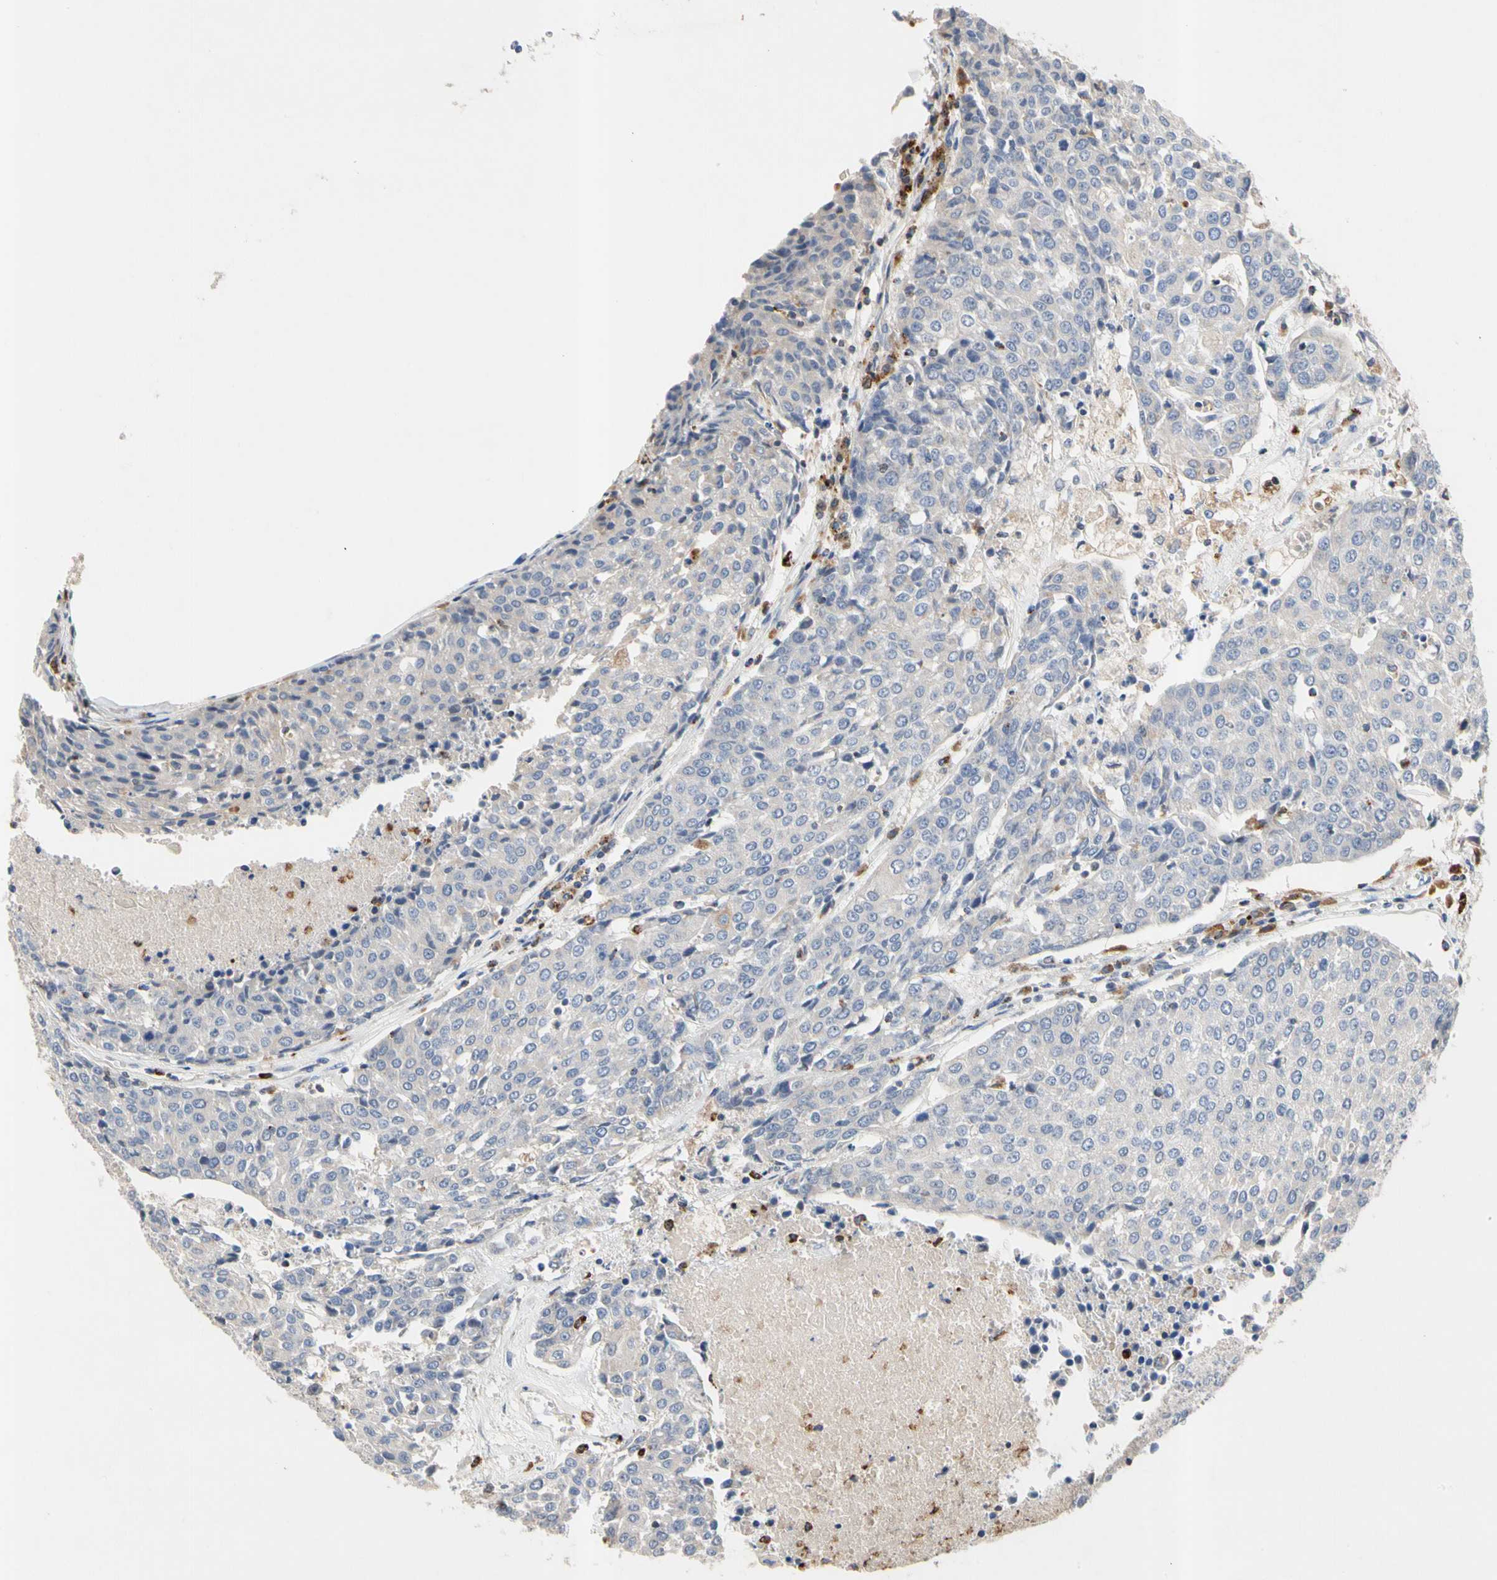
{"staining": {"intensity": "negative", "quantity": "none", "location": "none"}, "tissue": "urothelial cancer", "cell_type": "Tumor cells", "image_type": "cancer", "snomed": [{"axis": "morphology", "description": "Urothelial carcinoma, High grade"}, {"axis": "topography", "description": "Urinary bladder"}], "caption": "Immunohistochemistry image of high-grade urothelial carcinoma stained for a protein (brown), which shows no staining in tumor cells. (IHC, brightfield microscopy, high magnification).", "gene": "ADA2", "patient": {"sex": "female", "age": 85}}